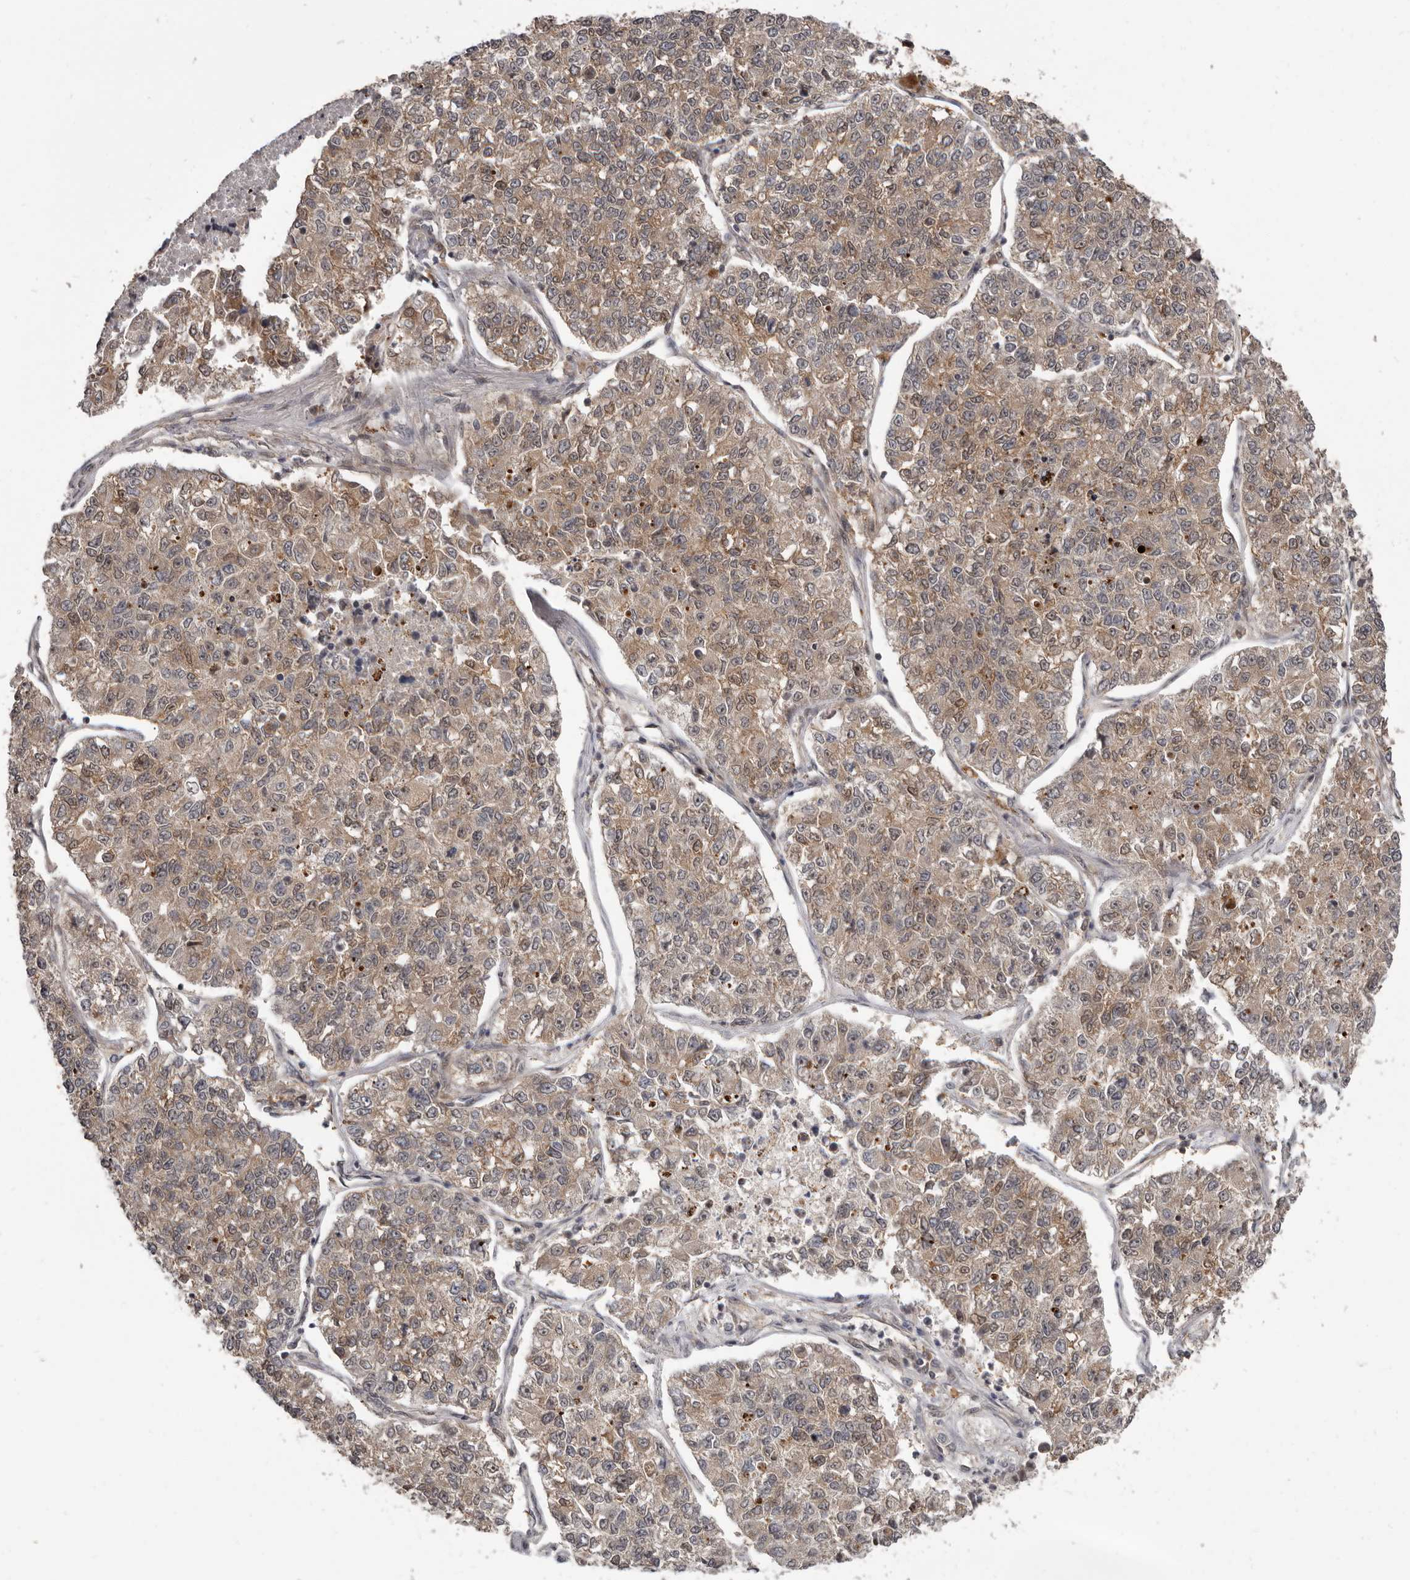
{"staining": {"intensity": "moderate", "quantity": ">75%", "location": "cytoplasmic/membranous"}, "tissue": "lung cancer", "cell_type": "Tumor cells", "image_type": "cancer", "snomed": [{"axis": "morphology", "description": "Adenocarcinoma, NOS"}, {"axis": "topography", "description": "Lung"}], "caption": "Immunohistochemical staining of human lung cancer demonstrates moderate cytoplasmic/membranous protein positivity in about >75% of tumor cells.", "gene": "BAD", "patient": {"sex": "male", "age": 49}}